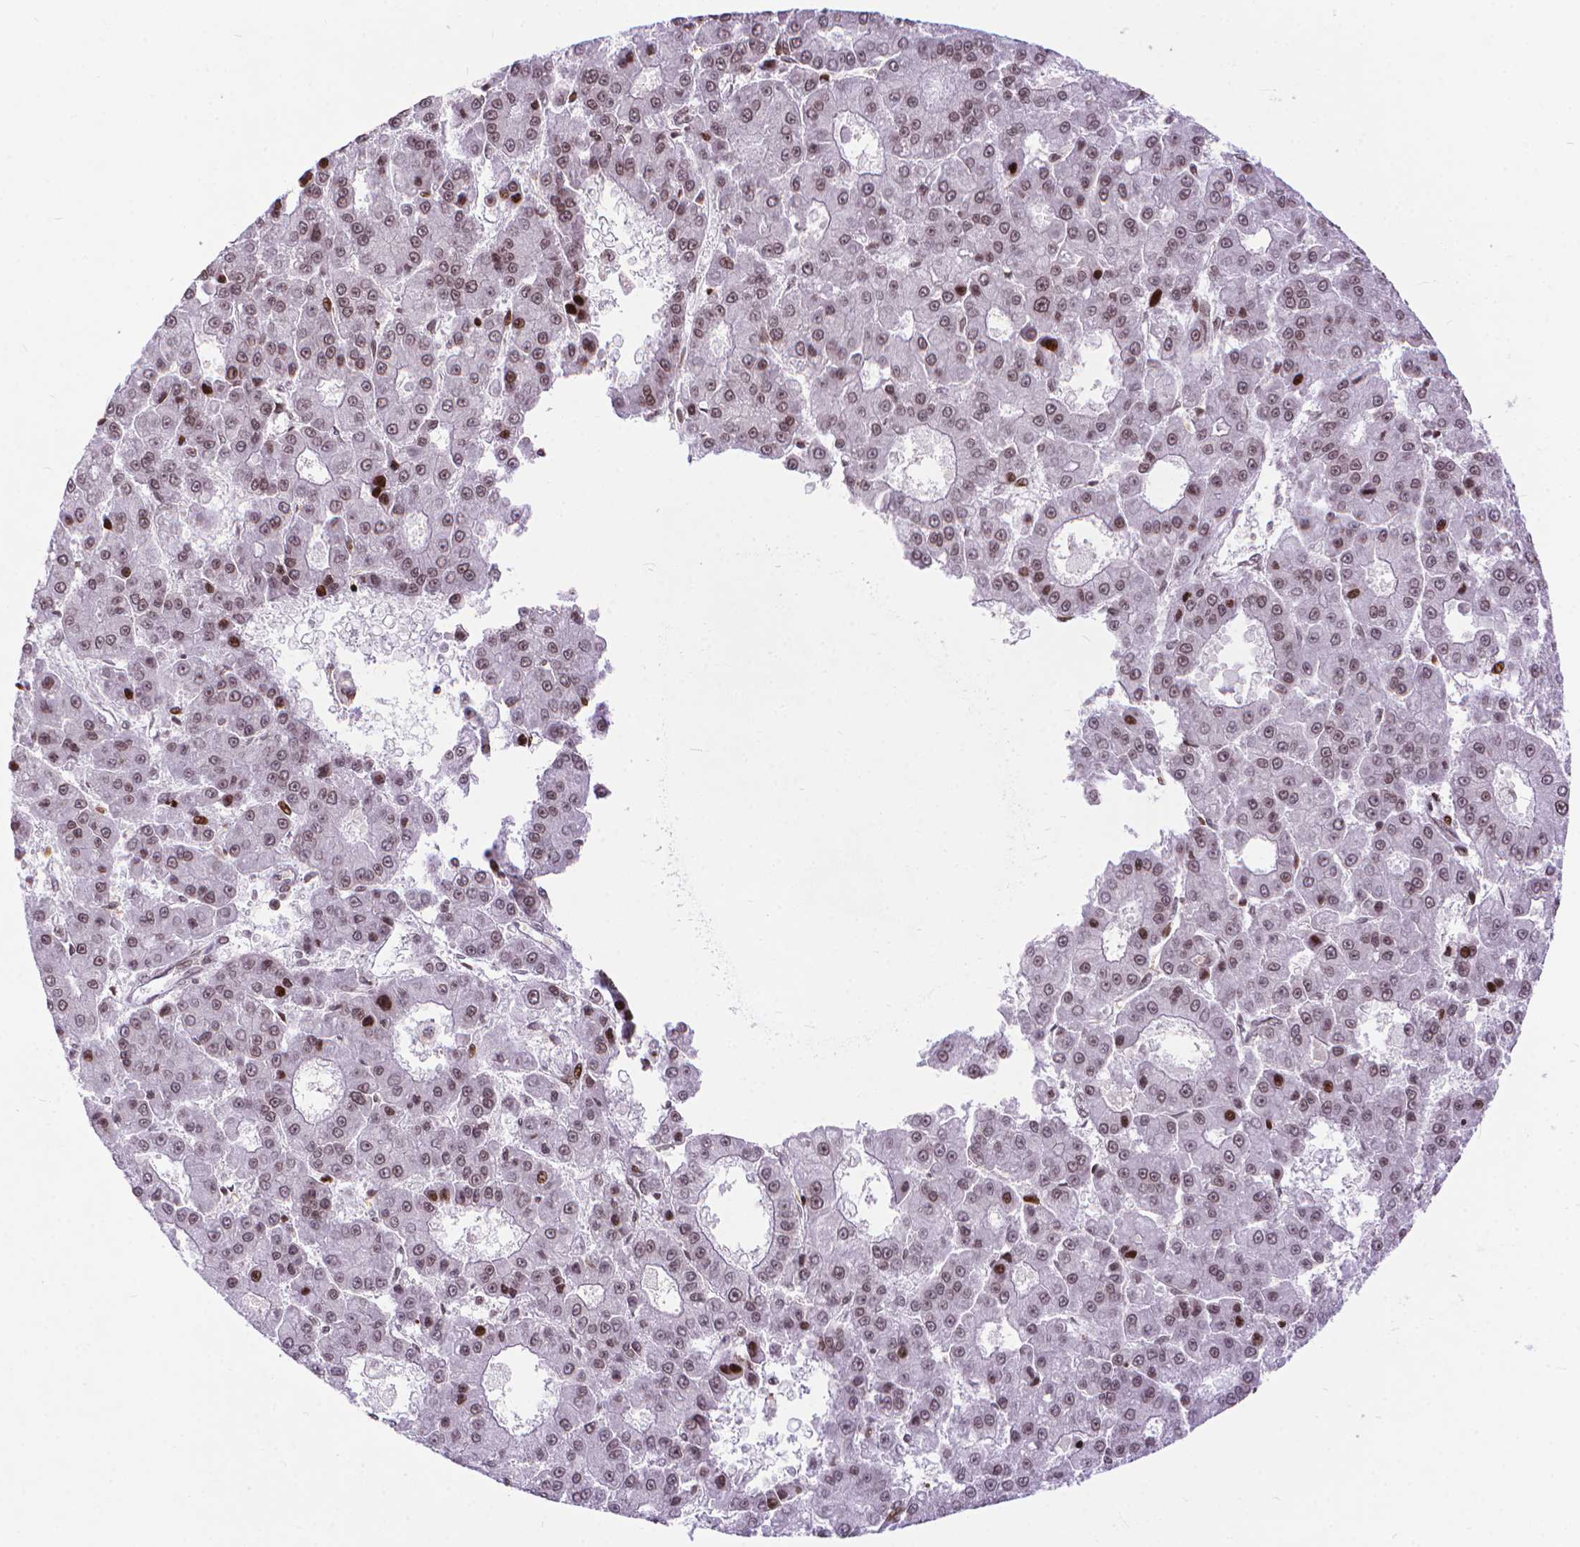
{"staining": {"intensity": "moderate", "quantity": "<25%", "location": "nuclear"}, "tissue": "liver cancer", "cell_type": "Tumor cells", "image_type": "cancer", "snomed": [{"axis": "morphology", "description": "Carcinoma, Hepatocellular, NOS"}, {"axis": "topography", "description": "Liver"}], "caption": "Moderate nuclear protein expression is present in approximately <25% of tumor cells in hepatocellular carcinoma (liver).", "gene": "AMER1", "patient": {"sex": "male", "age": 70}}